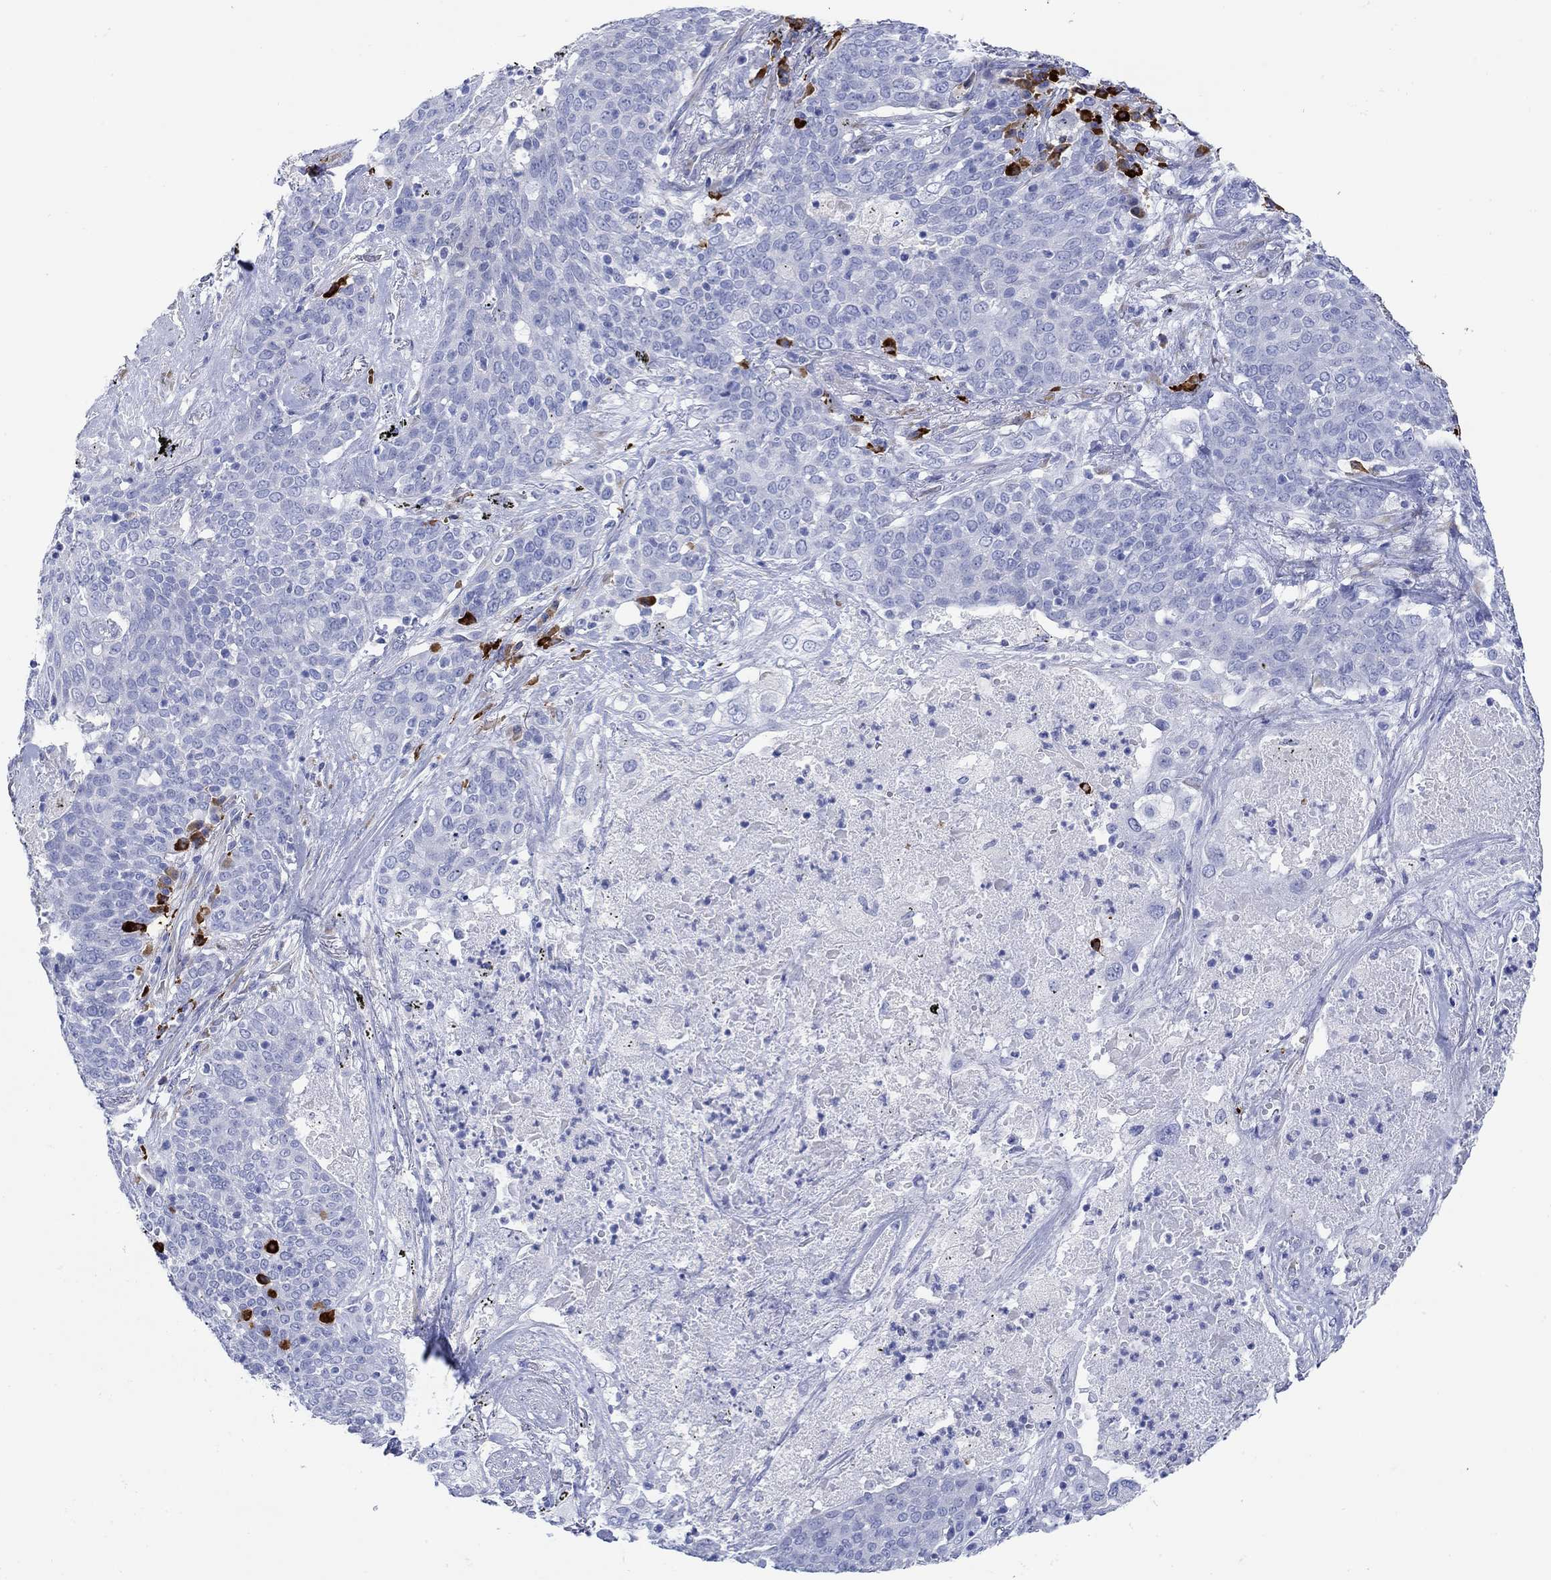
{"staining": {"intensity": "negative", "quantity": "none", "location": "none"}, "tissue": "lung cancer", "cell_type": "Tumor cells", "image_type": "cancer", "snomed": [{"axis": "morphology", "description": "Squamous cell carcinoma, NOS"}, {"axis": "topography", "description": "Lung"}], "caption": "Immunohistochemistry (IHC) of lung cancer exhibits no expression in tumor cells.", "gene": "P2RY6", "patient": {"sex": "male", "age": 82}}